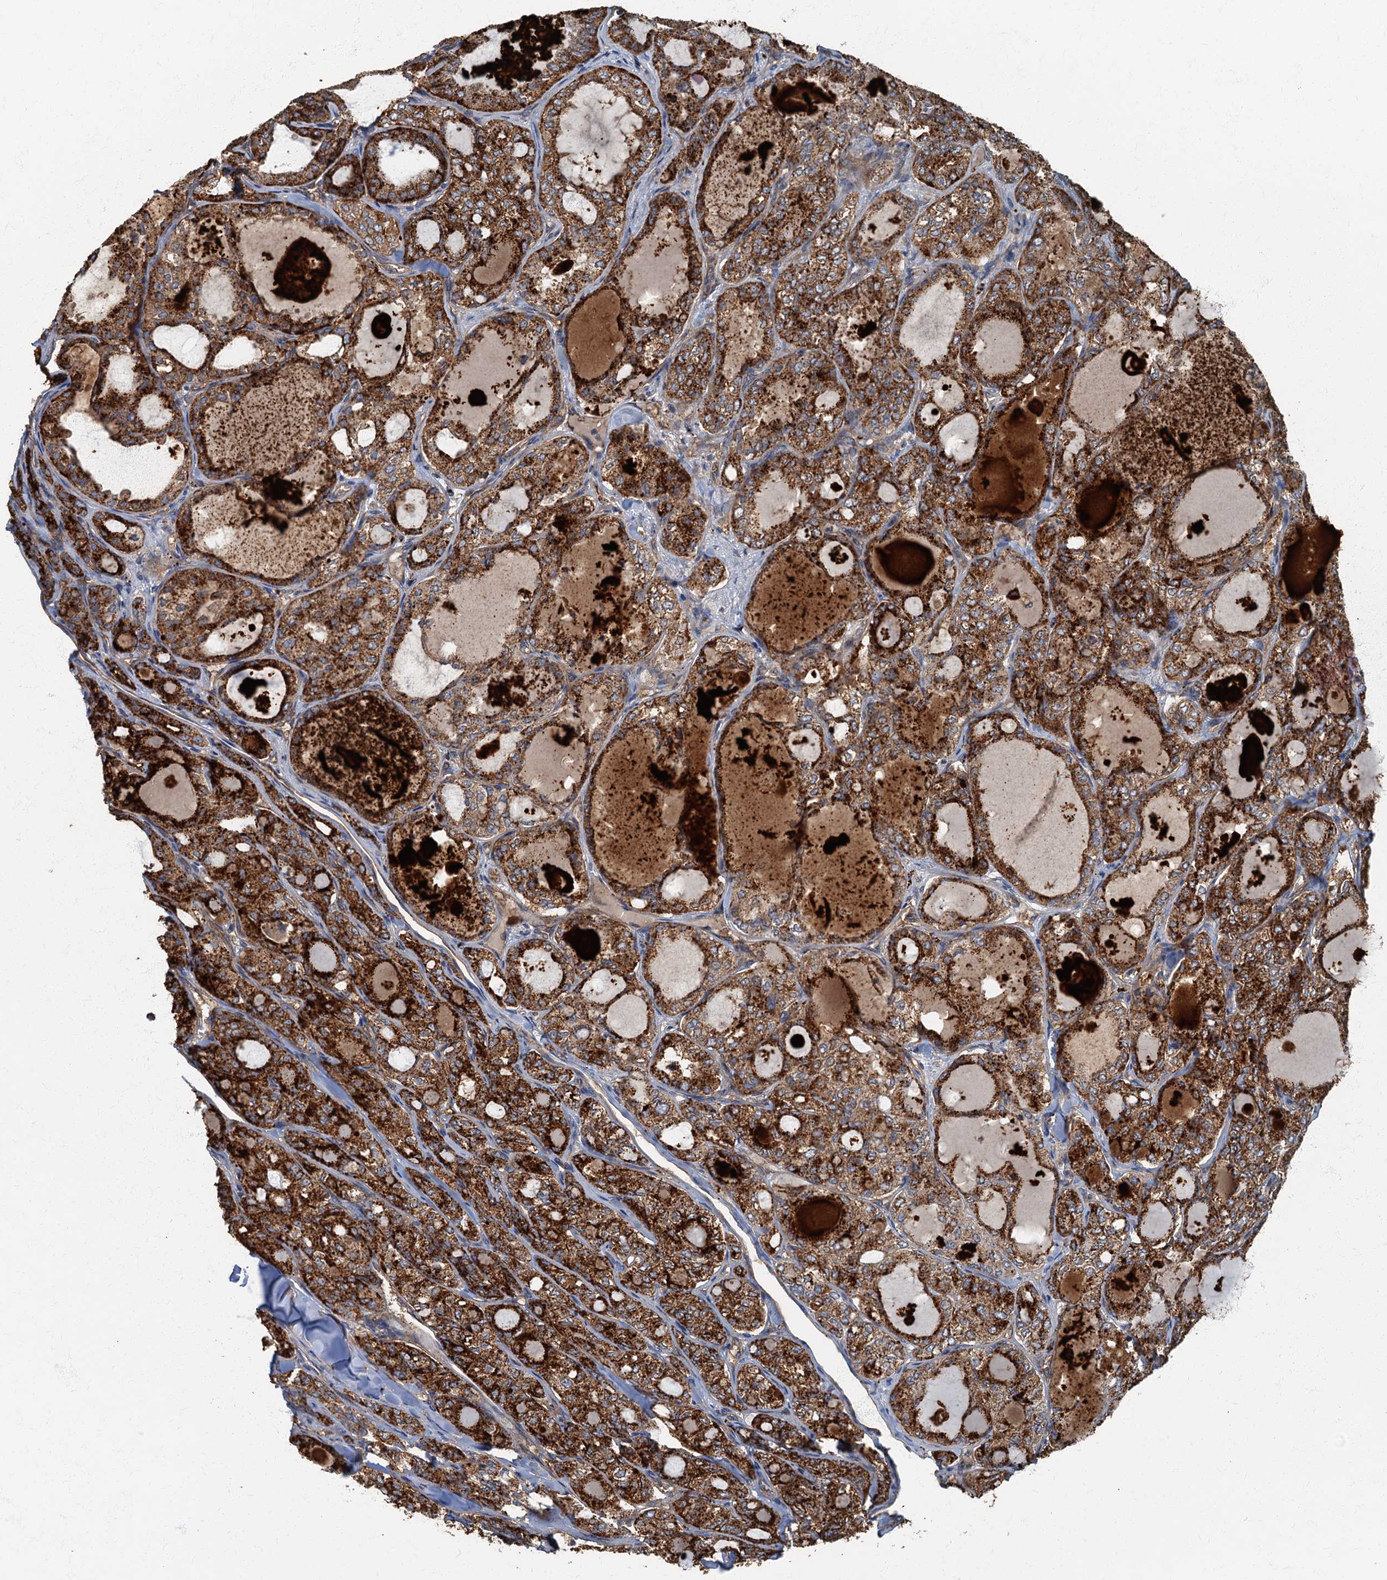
{"staining": {"intensity": "strong", "quantity": ">75%", "location": "cytoplasmic/membranous"}, "tissue": "thyroid cancer", "cell_type": "Tumor cells", "image_type": "cancer", "snomed": [{"axis": "morphology", "description": "Follicular adenoma carcinoma, NOS"}, {"axis": "topography", "description": "Thyroid gland"}], "caption": "Immunohistochemistry (IHC) (DAB (3,3'-diaminobenzidine)) staining of human thyroid cancer (follicular adenoma carcinoma) shows strong cytoplasmic/membranous protein positivity in about >75% of tumor cells.", "gene": "ARL11", "patient": {"sex": "male", "age": 75}}